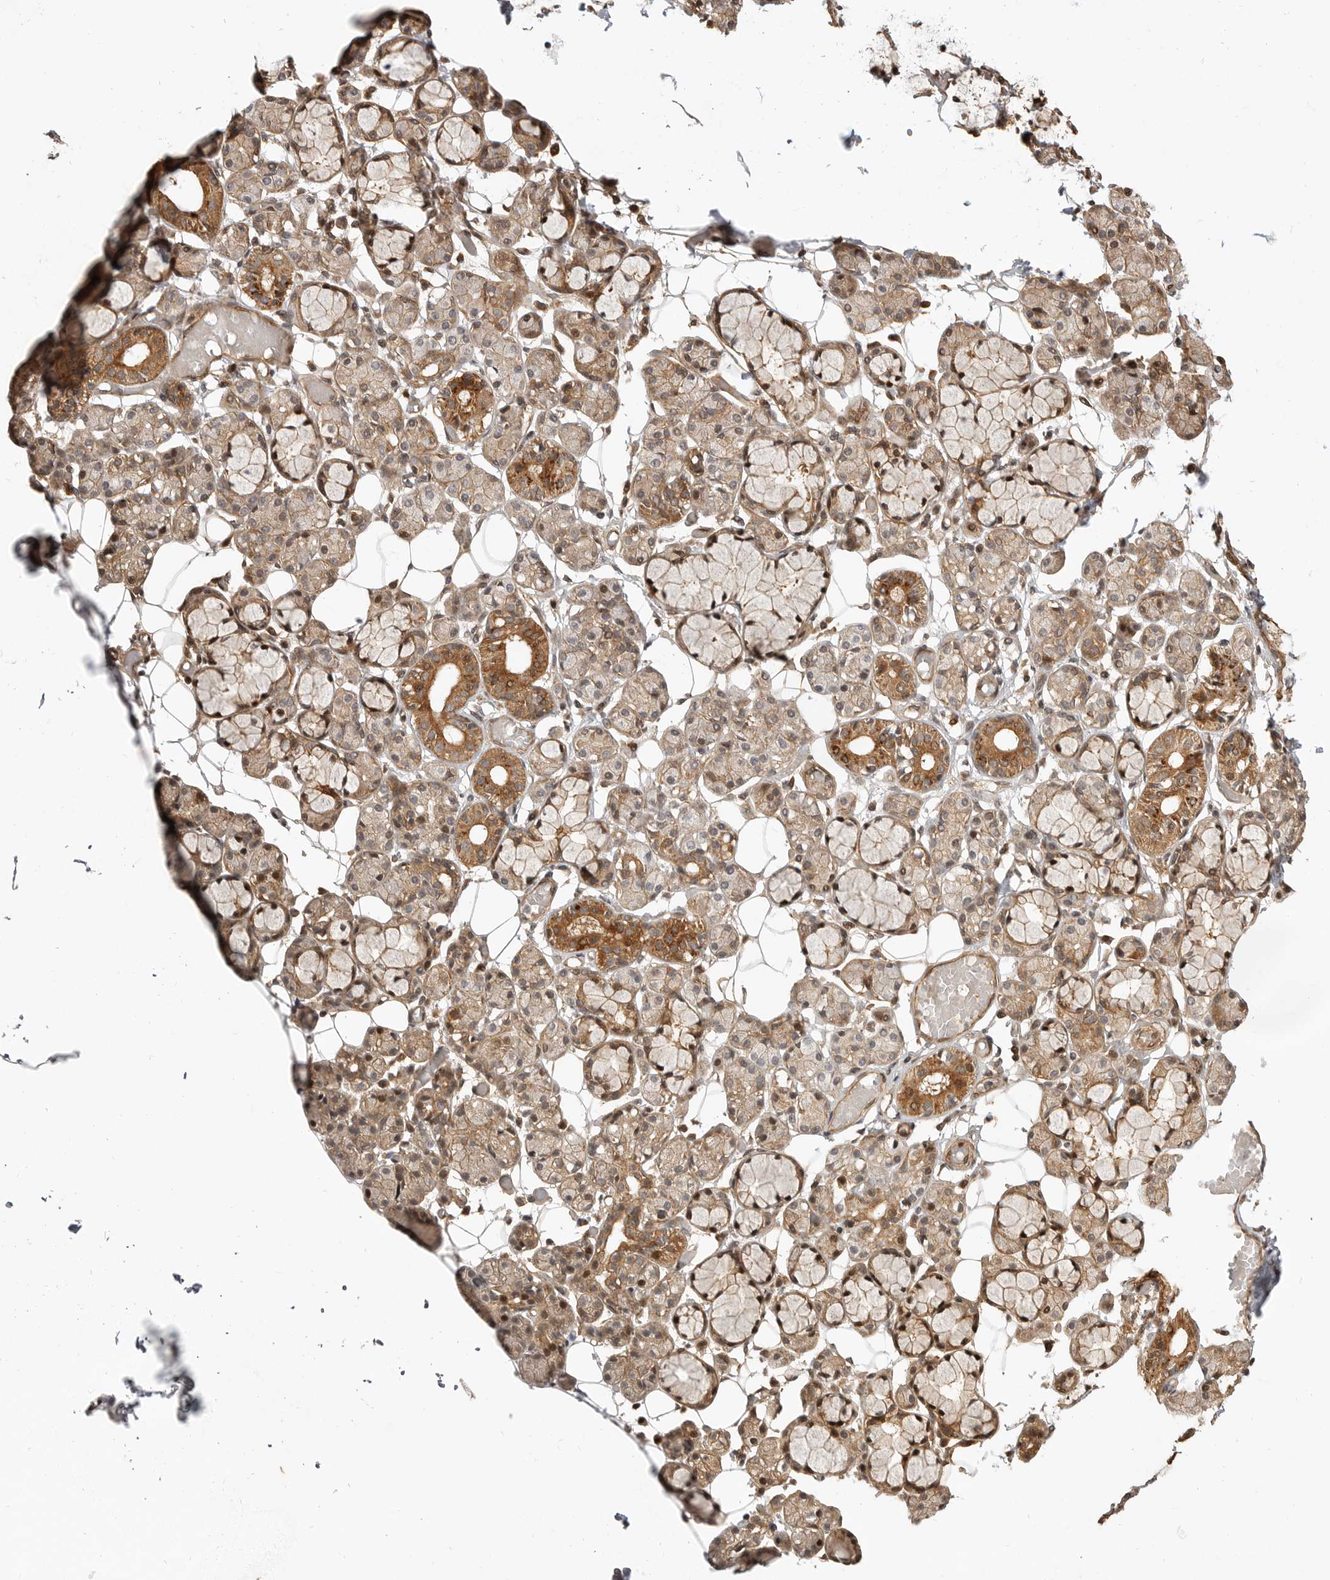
{"staining": {"intensity": "moderate", "quantity": ">75%", "location": "cytoplasmic/membranous,nuclear"}, "tissue": "salivary gland", "cell_type": "Glandular cells", "image_type": "normal", "snomed": [{"axis": "morphology", "description": "Normal tissue, NOS"}, {"axis": "topography", "description": "Salivary gland"}], "caption": "Immunohistochemical staining of normal salivary gland displays moderate cytoplasmic/membranous,nuclear protein positivity in about >75% of glandular cells. The staining was performed using DAB (3,3'-diaminobenzidine), with brown indicating positive protein expression. Nuclei are stained blue with hematoxylin.", "gene": "ADPRS", "patient": {"sex": "male", "age": 63}}